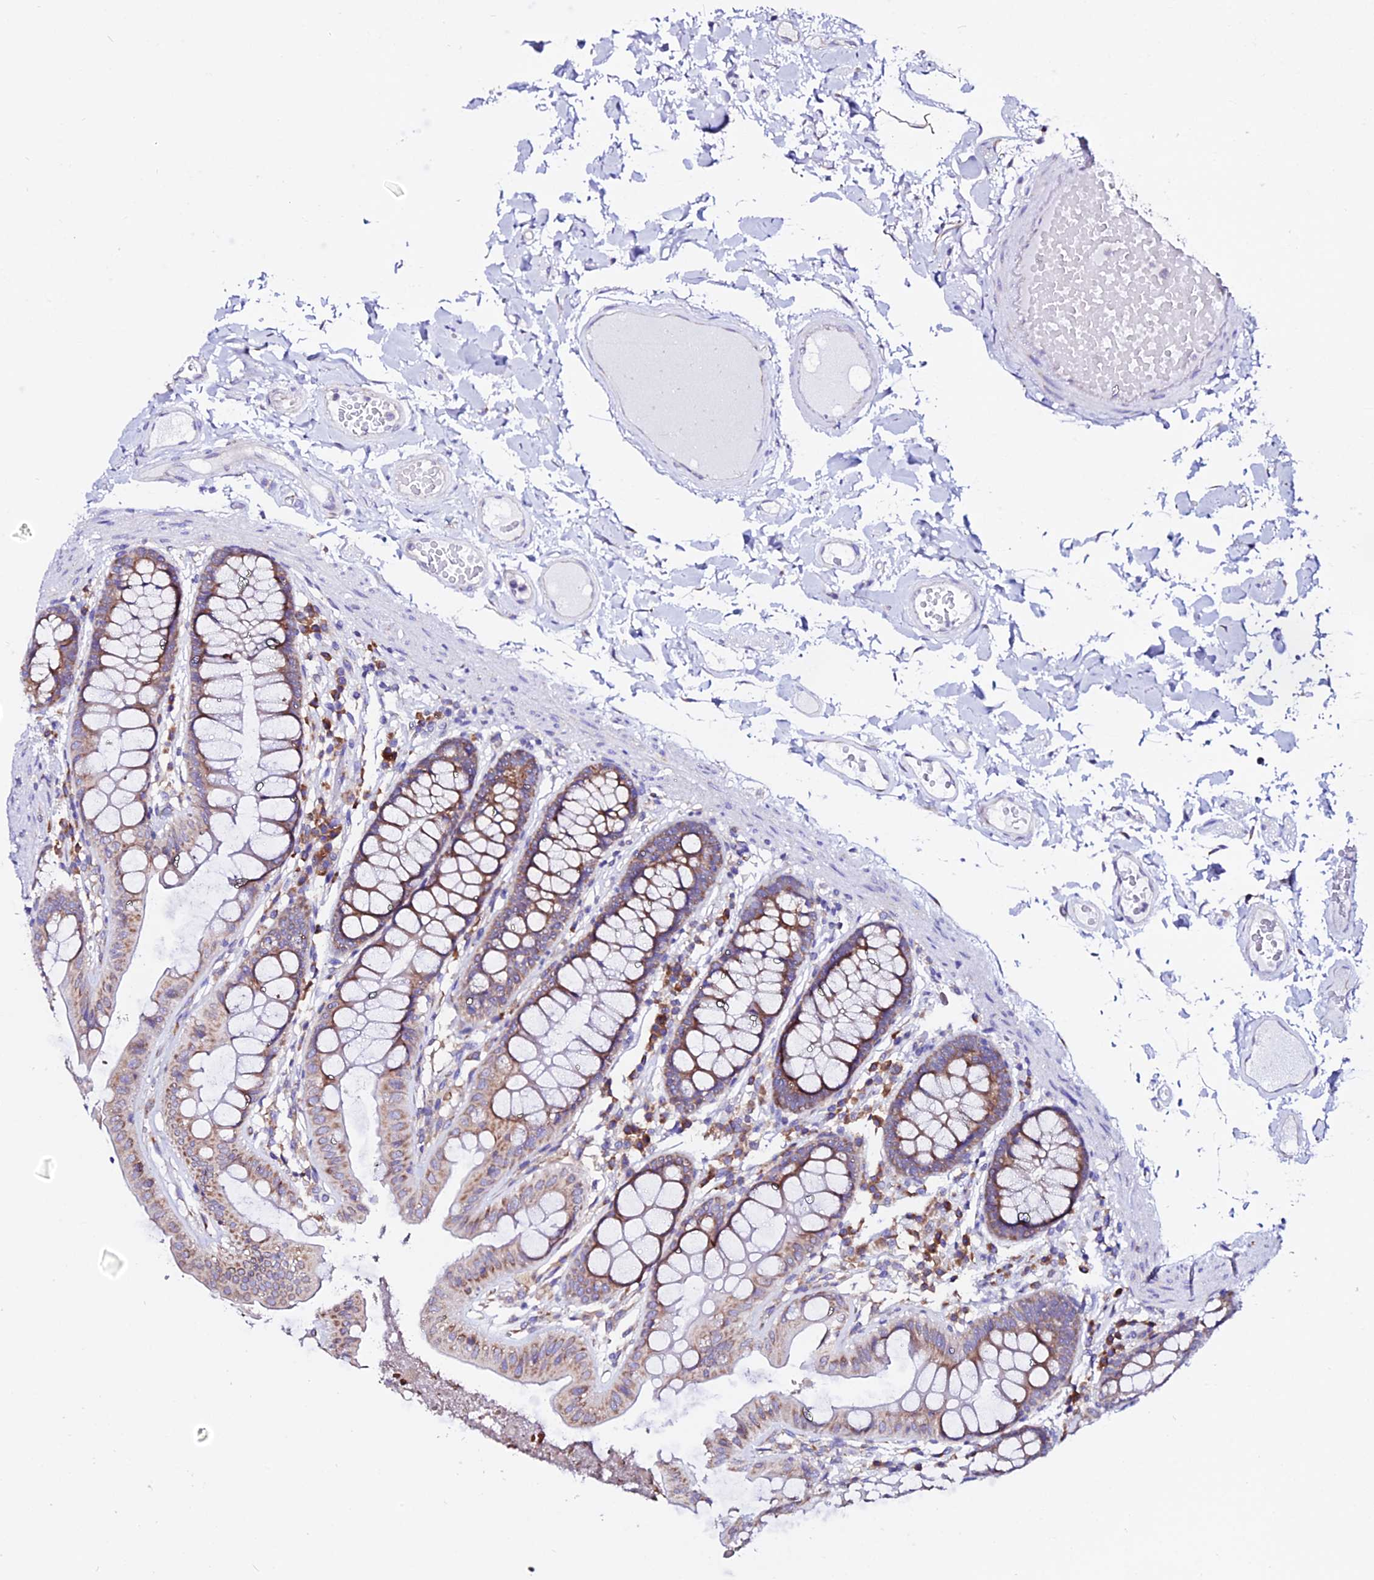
{"staining": {"intensity": "negative", "quantity": "none", "location": "none"}, "tissue": "colon", "cell_type": "Endothelial cells", "image_type": "normal", "snomed": [{"axis": "morphology", "description": "Normal tissue, NOS"}, {"axis": "topography", "description": "Colon"}], "caption": "Histopathology image shows no significant protein staining in endothelial cells of benign colon. The staining was performed using DAB (3,3'-diaminobenzidine) to visualize the protein expression in brown, while the nuclei were stained in blue with hematoxylin (Magnification: 20x).", "gene": "EEF1G", "patient": {"sex": "male", "age": 84}}